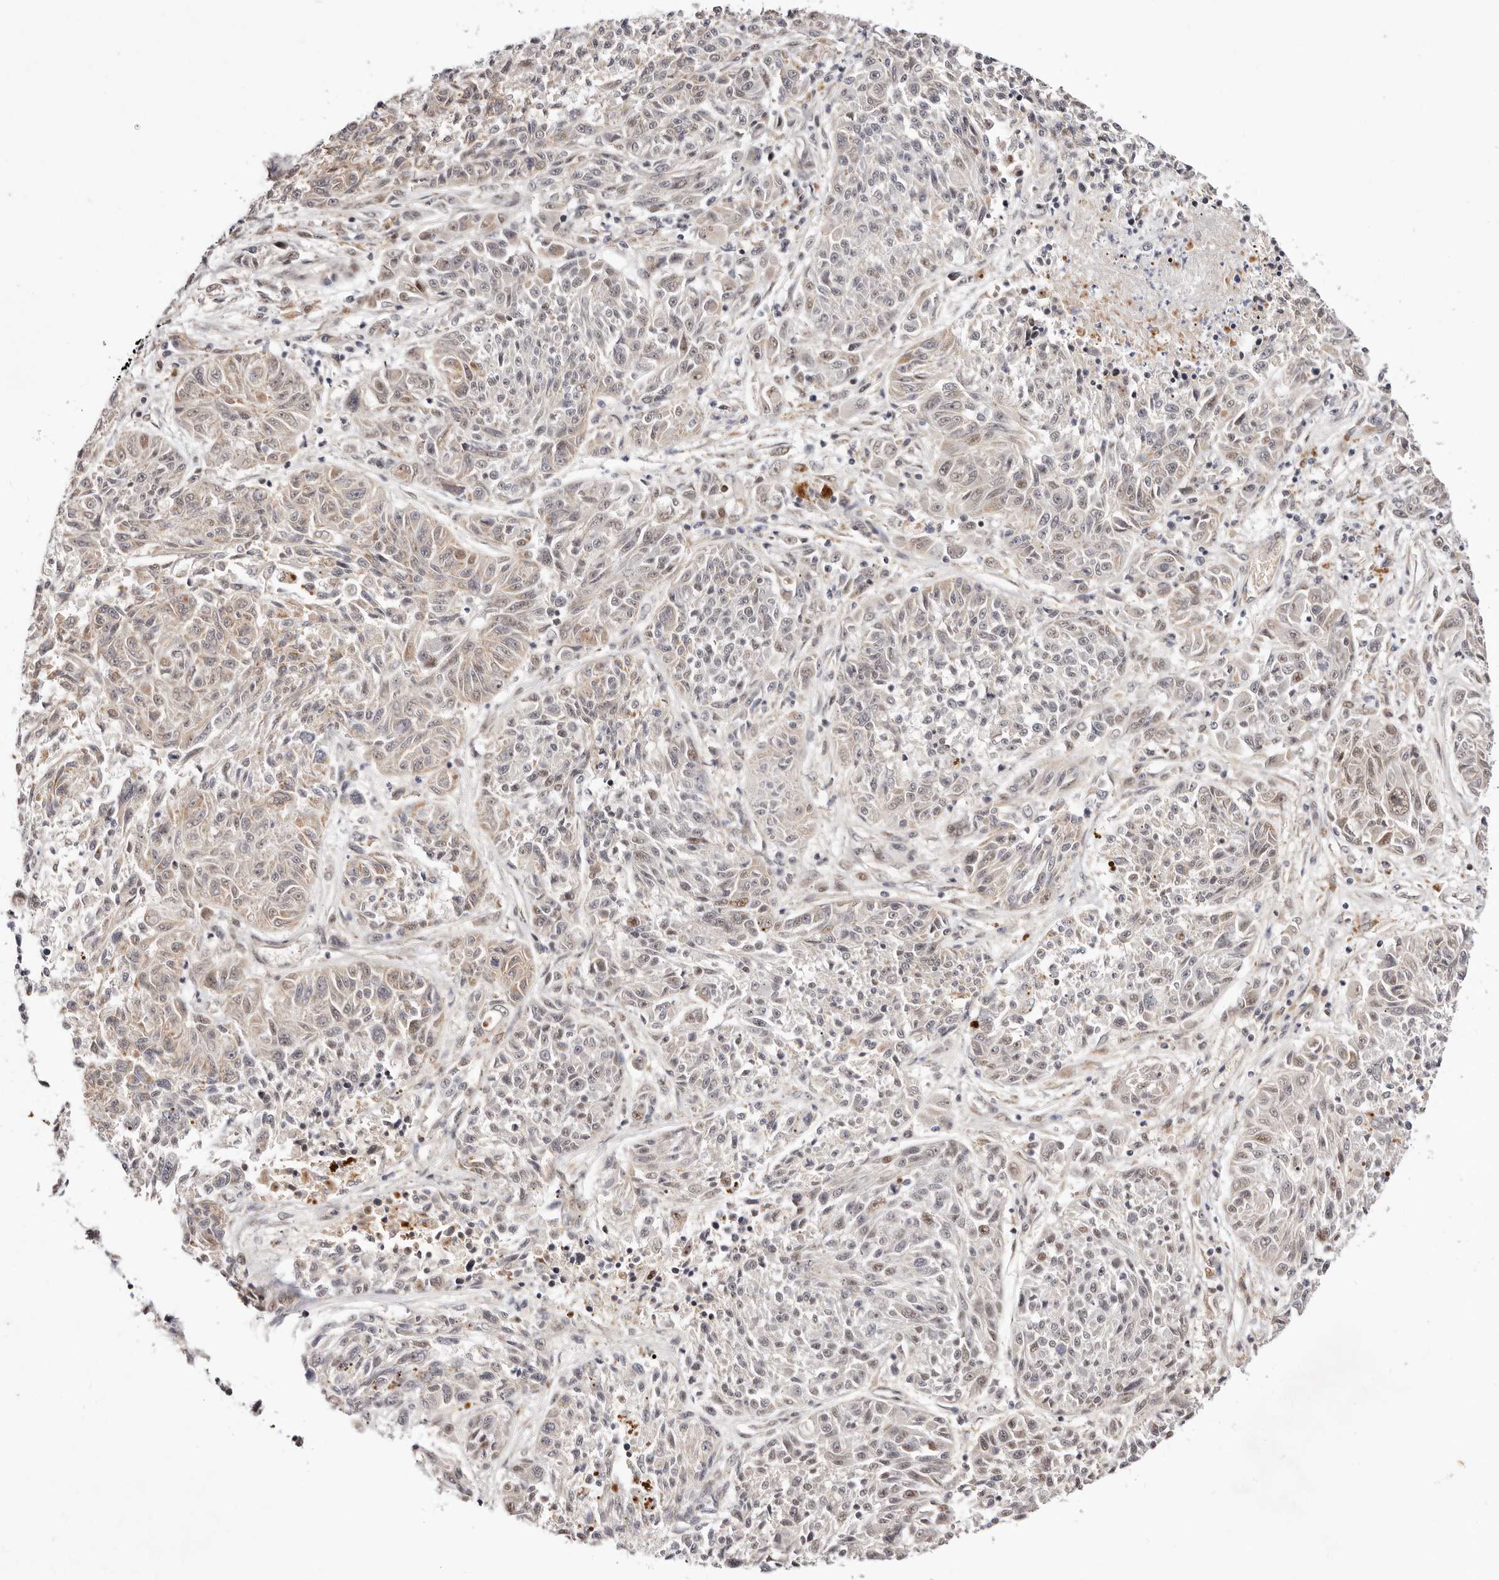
{"staining": {"intensity": "weak", "quantity": "25%-75%", "location": "cytoplasmic/membranous"}, "tissue": "melanoma", "cell_type": "Tumor cells", "image_type": "cancer", "snomed": [{"axis": "morphology", "description": "Malignant melanoma, NOS"}, {"axis": "topography", "description": "Skin"}], "caption": "Malignant melanoma stained with a protein marker reveals weak staining in tumor cells.", "gene": "WRN", "patient": {"sex": "male", "age": 53}}